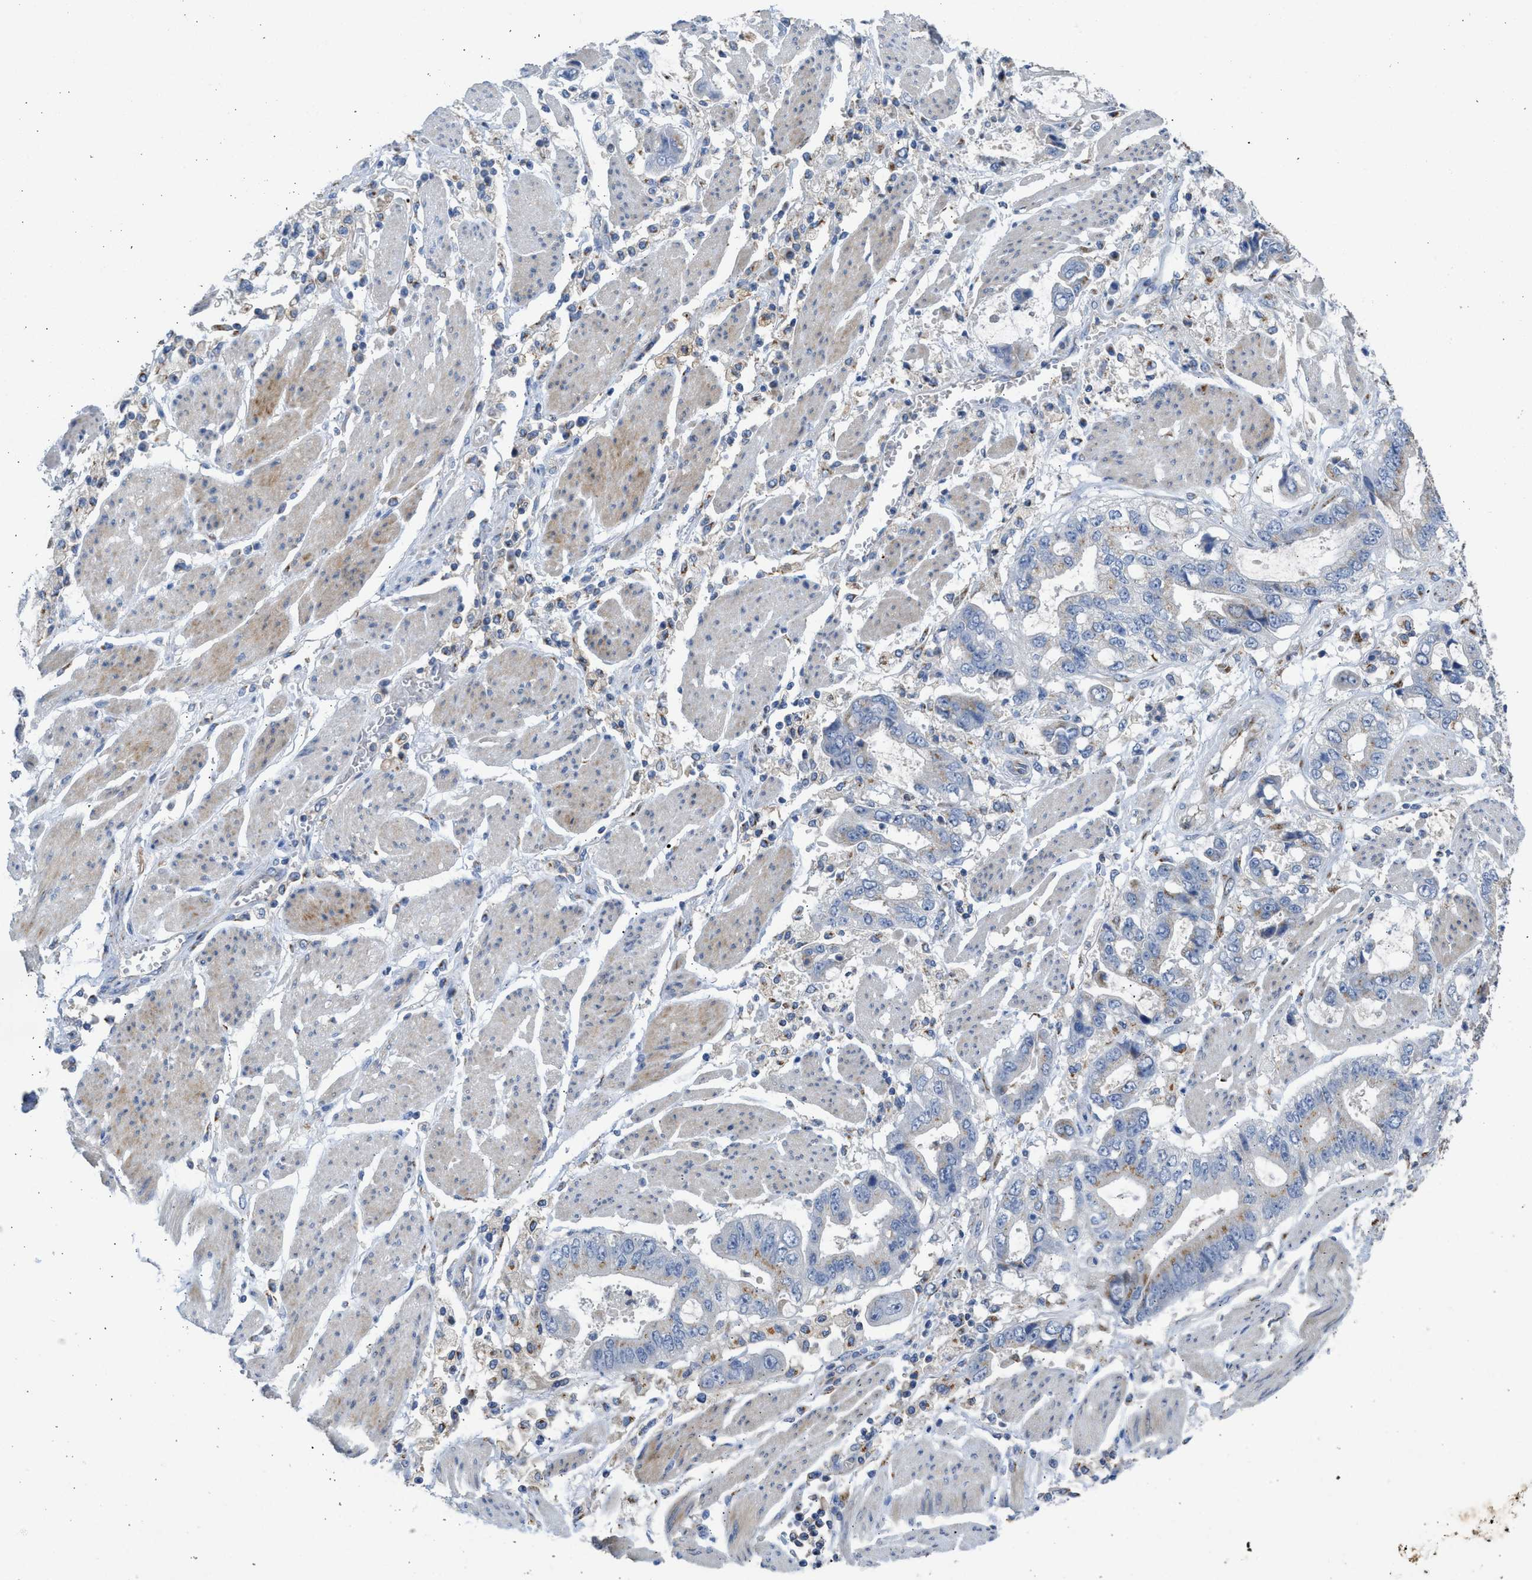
{"staining": {"intensity": "moderate", "quantity": "<25%", "location": "cytoplasmic/membranous"}, "tissue": "stomach cancer", "cell_type": "Tumor cells", "image_type": "cancer", "snomed": [{"axis": "morphology", "description": "Normal tissue, NOS"}, {"axis": "morphology", "description": "Adenocarcinoma, NOS"}, {"axis": "topography", "description": "Stomach"}], "caption": "Protein expression analysis of adenocarcinoma (stomach) exhibits moderate cytoplasmic/membranous expression in approximately <25% of tumor cells.", "gene": "IPO8", "patient": {"sex": "male", "age": 62}}